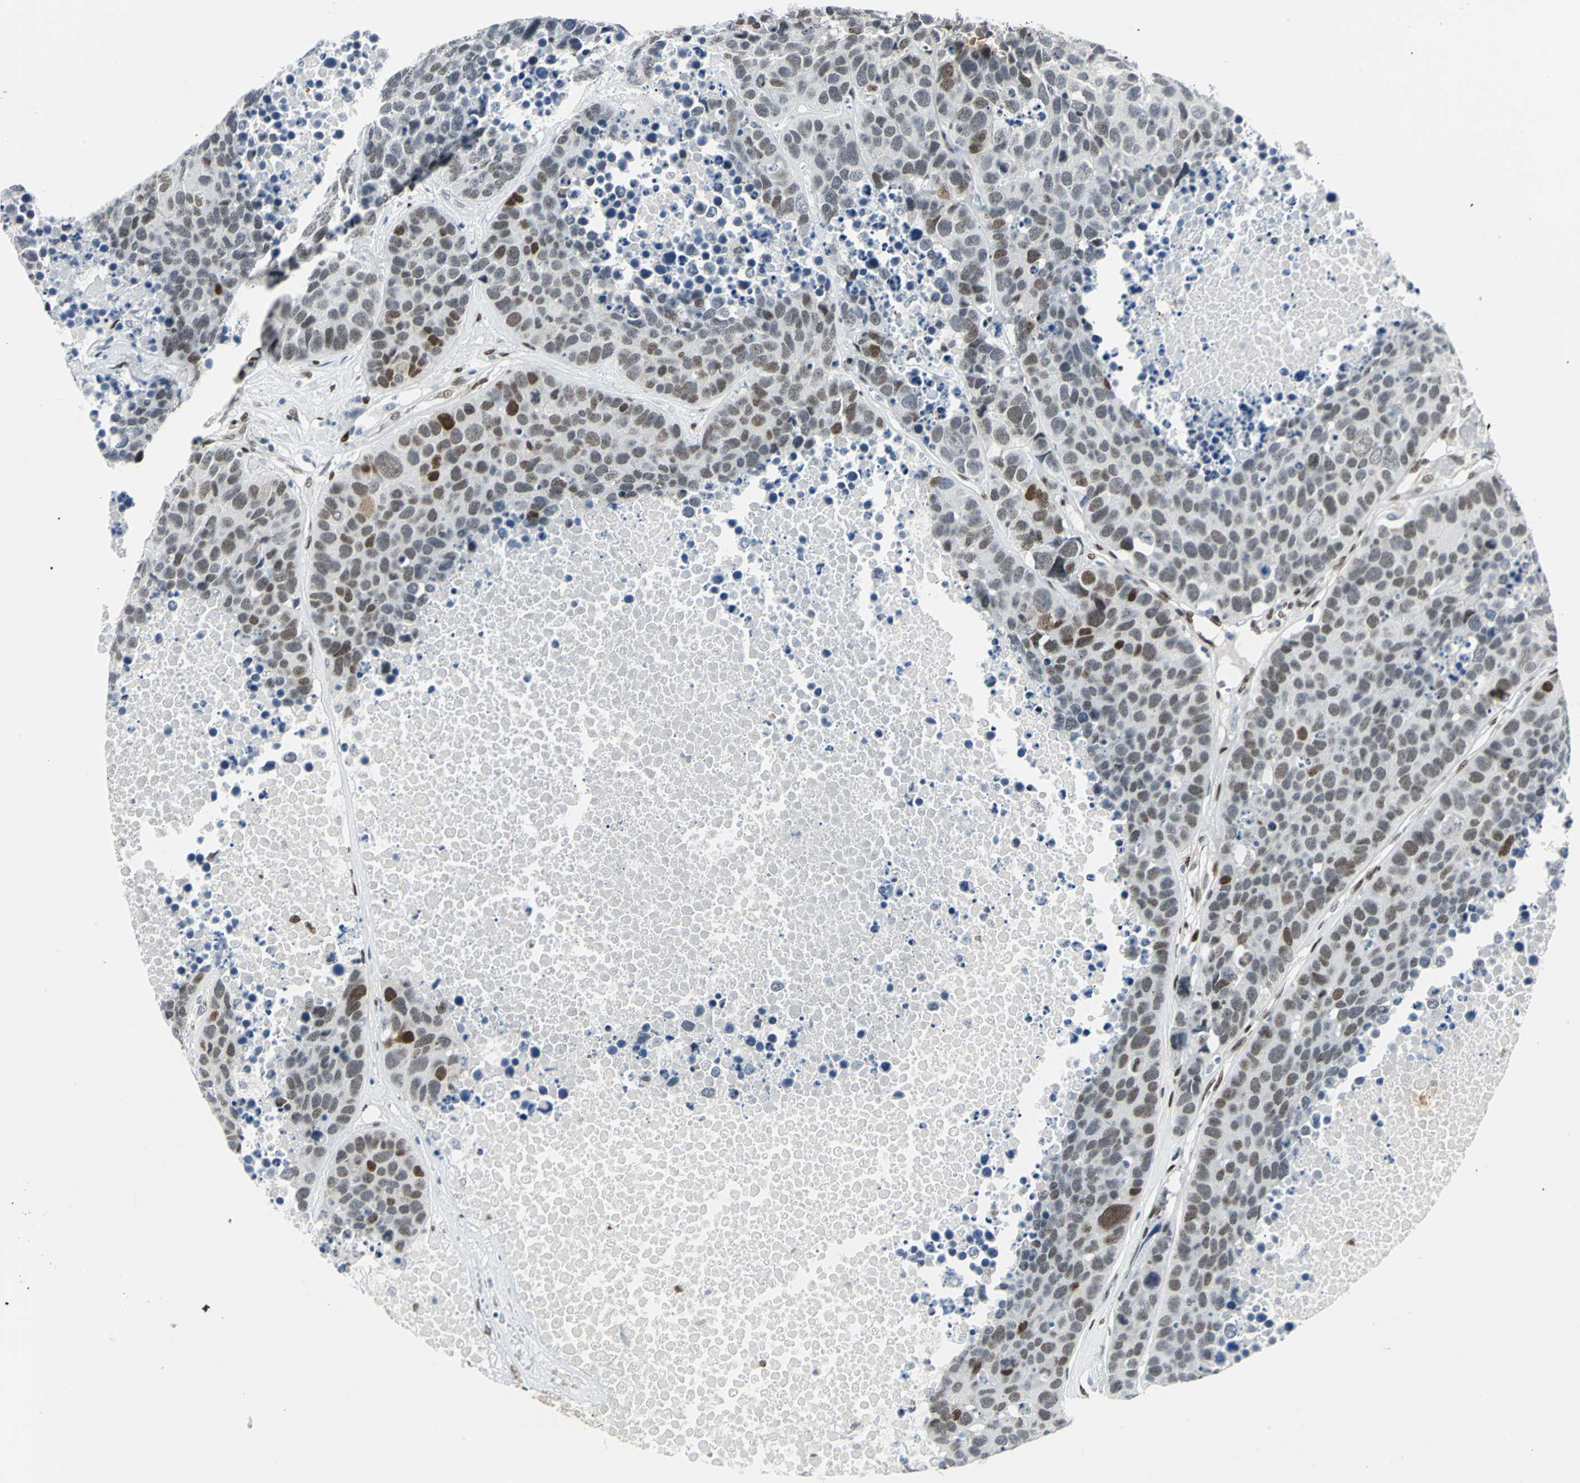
{"staining": {"intensity": "weak", "quantity": ">75%", "location": "nuclear"}, "tissue": "carcinoid", "cell_type": "Tumor cells", "image_type": "cancer", "snomed": [{"axis": "morphology", "description": "Carcinoid, malignant, NOS"}, {"axis": "topography", "description": "Lung"}], "caption": "Immunohistochemistry (IHC) staining of carcinoid, which demonstrates low levels of weak nuclear expression in approximately >75% of tumor cells indicating weak nuclear protein staining. The staining was performed using DAB (brown) for protein detection and nuclei were counterstained in hematoxylin (blue).", "gene": "MEIS2", "patient": {"sex": "male", "age": 60}}